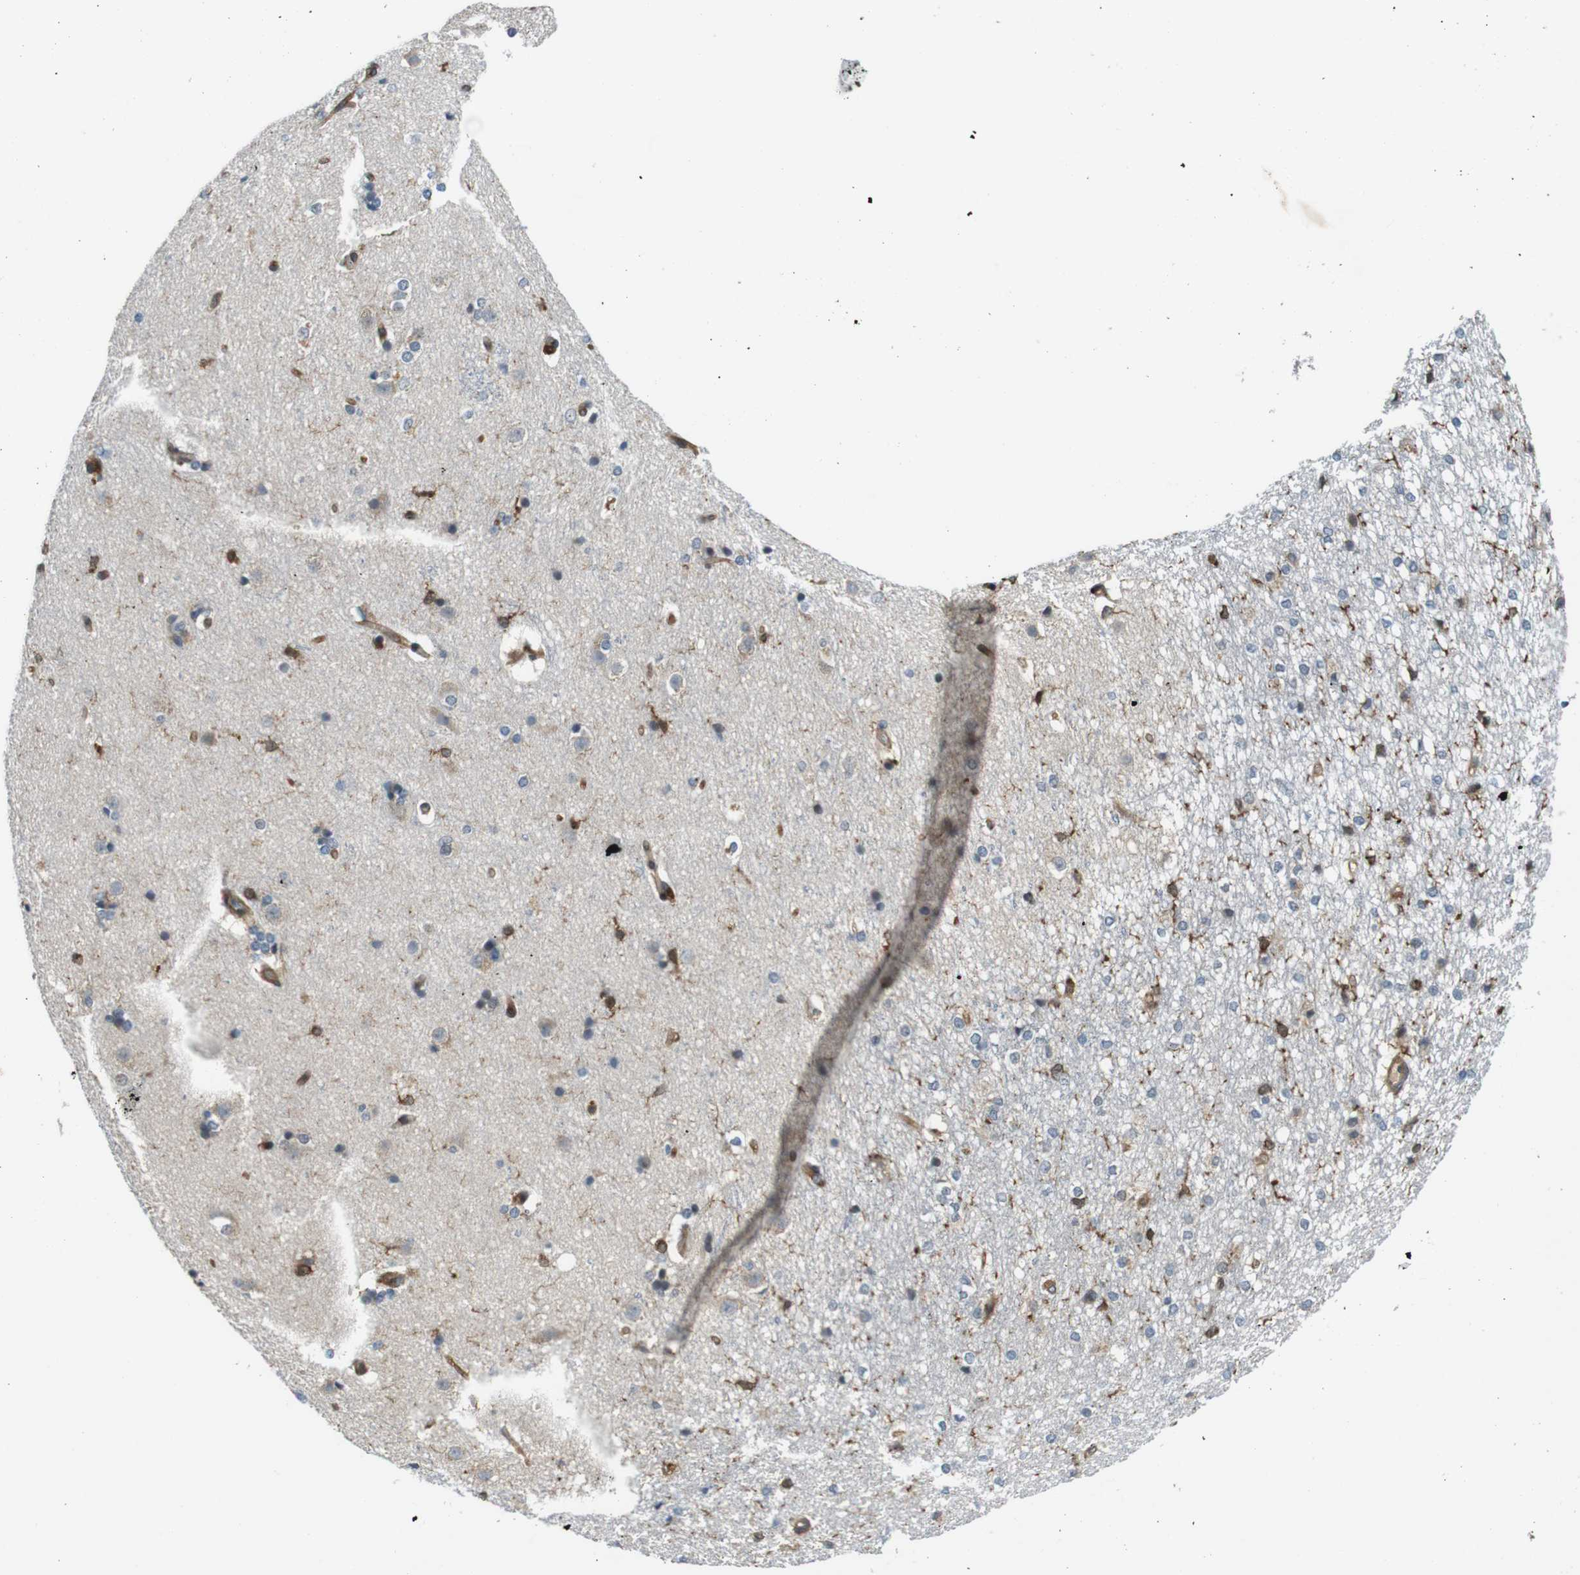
{"staining": {"intensity": "moderate", "quantity": "<25%", "location": "cytoplasmic/membranous"}, "tissue": "caudate", "cell_type": "Glial cells", "image_type": "normal", "snomed": [{"axis": "morphology", "description": "Normal tissue, NOS"}, {"axis": "topography", "description": "Lateral ventricle wall"}], "caption": "Moderate cytoplasmic/membranous staining is seen in about <25% of glial cells in unremarkable caudate. The staining is performed using DAB brown chromogen to label protein expression. The nuclei are counter-stained blue using hematoxylin.", "gene": "PALD1", "patient": {"sex": "female", "age": 19}}